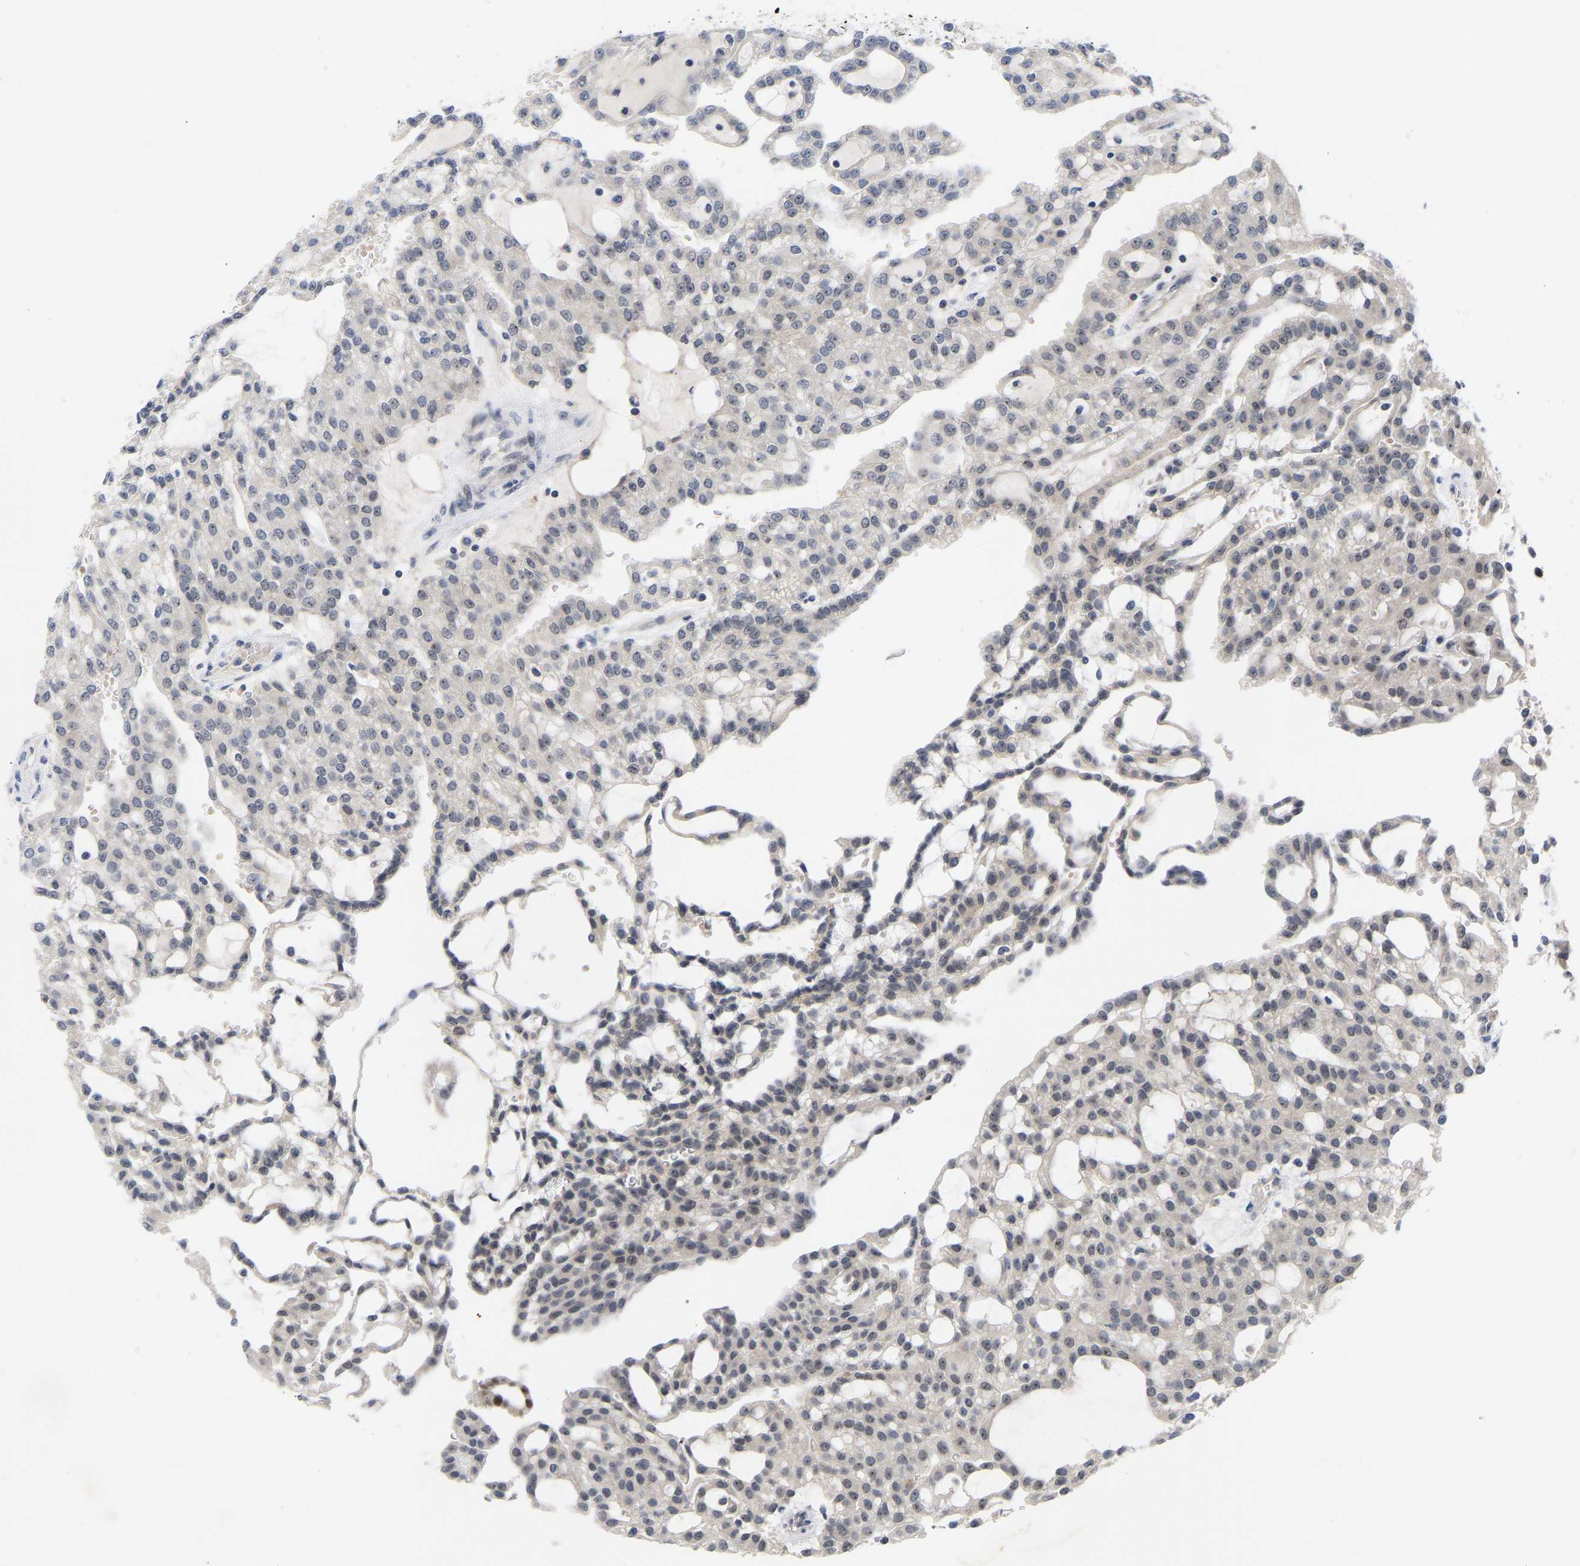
{"staining": {"intensity": "negative", "quantity": "none", "location": "none"}, "tissue": "renal cancer", "cell_type": "Tumor cells", "image_type": "cancer", "snomed": [{"axis": "morphology", "description": "Adenocarcinoma, NOS"}, {"axis": "topography", "description": "Kidney"}], "caption": "IHC photomicrograph of neoplastic tissue: human renal adenocarcinoma stained with DAB demonstrates no significant protein expression in tumor cells.", "gene": "NLE1", "patient": {"sex": "male", "age": 63}}